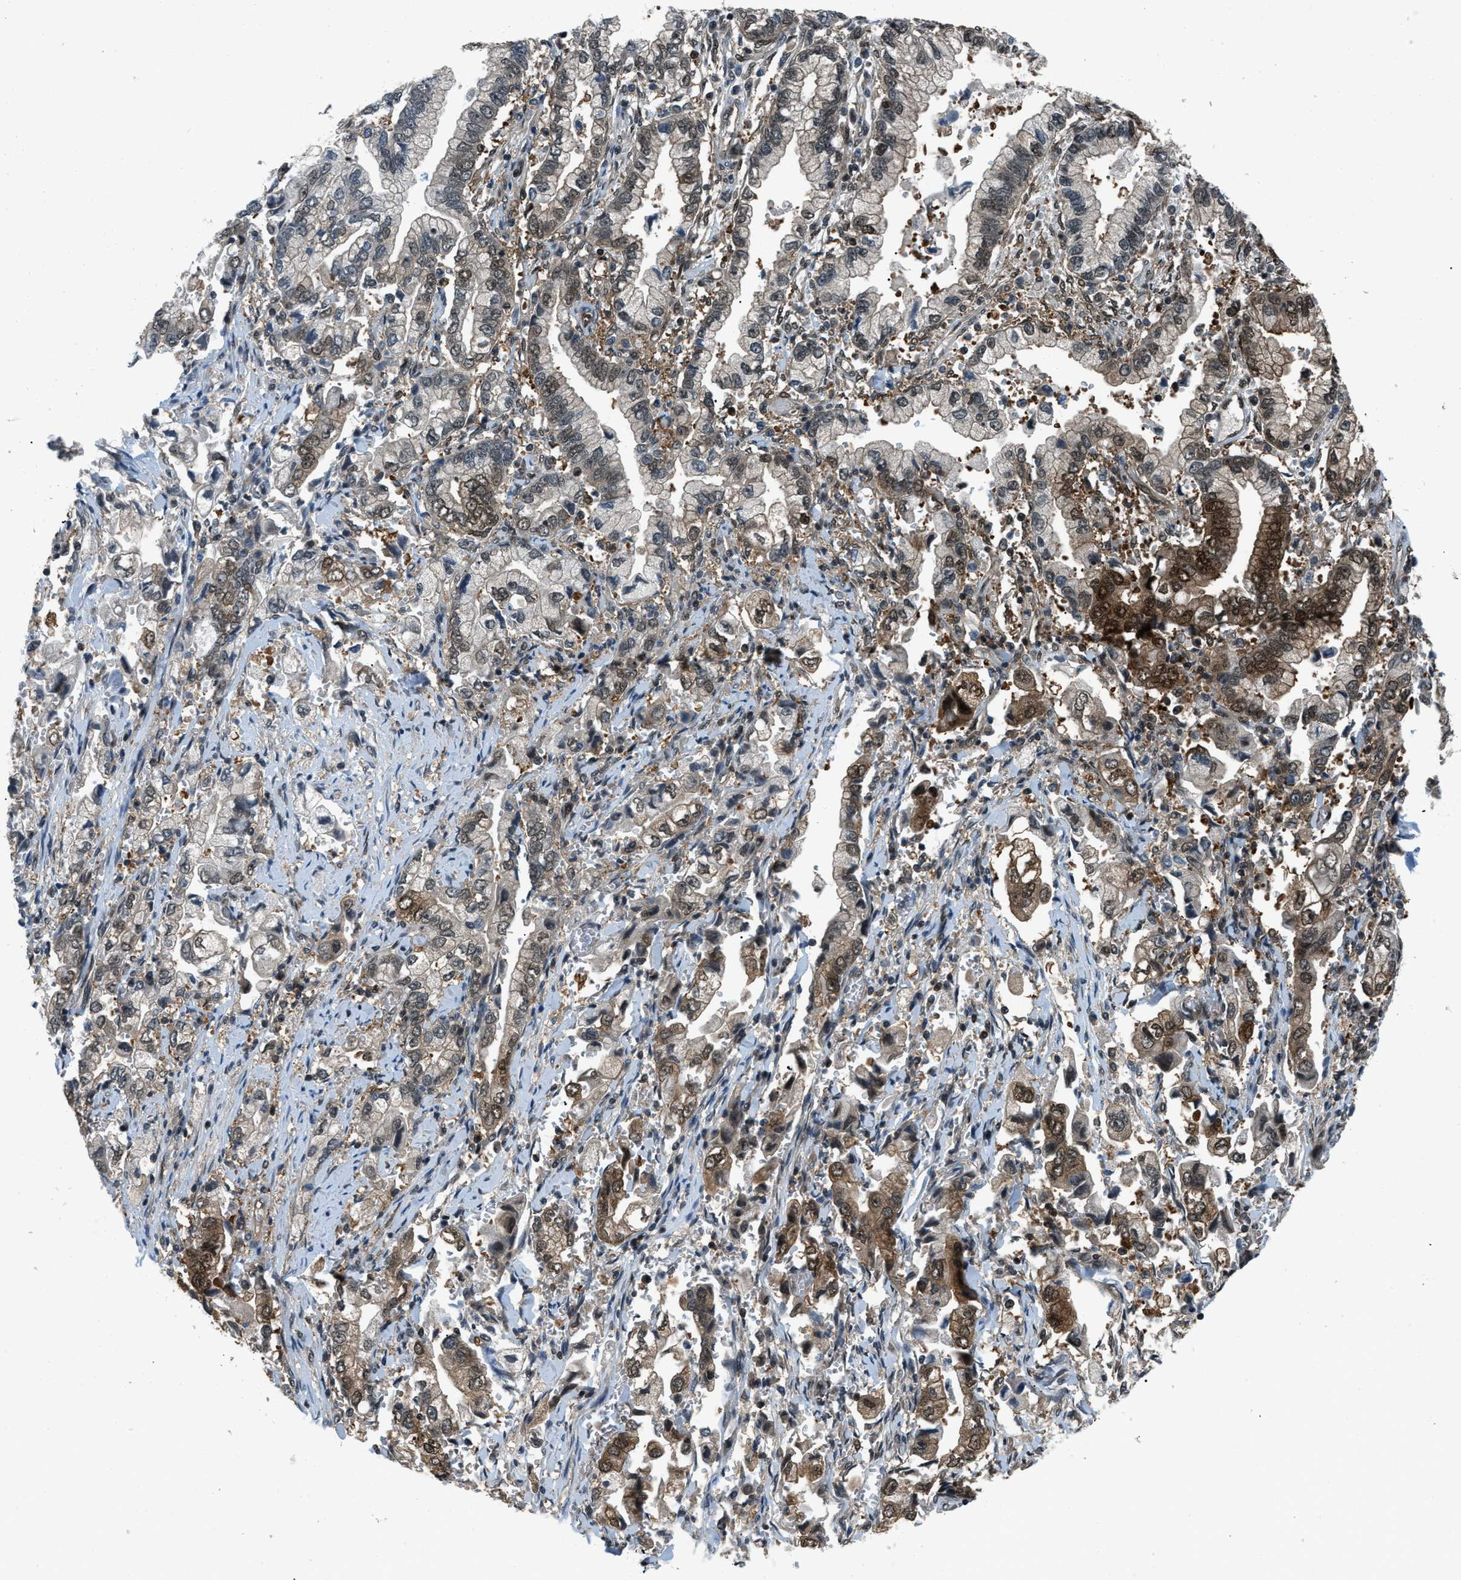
{"staining": {"intensity": "strong", "quantity": "<25%", "location": "cytoplasmic/membranous,nuclear"}, "tissue": "stomach cancer", "cell_type": "Tumor cells", "image_type": "cancer", "snomed": [{"axis": "morphology", "description": "Normal tissue, NOS"}, {"axis": "morphology", "description": "Adenocarcinoma, NOS"}, {"axis": "topography", "description": "Stomach"}], "caption": "Stomach cancer tissue displays strong cytoplasmic/membranous and nuclear positivity in about <25% of tumor cells The protein of interest is stained brown, and the nuclei are stained in blue (DAB IHC with brightfield microscopy, high magnification).", "gene": "NUDCD3", "patient": {"sex": "male", "age": 62}}